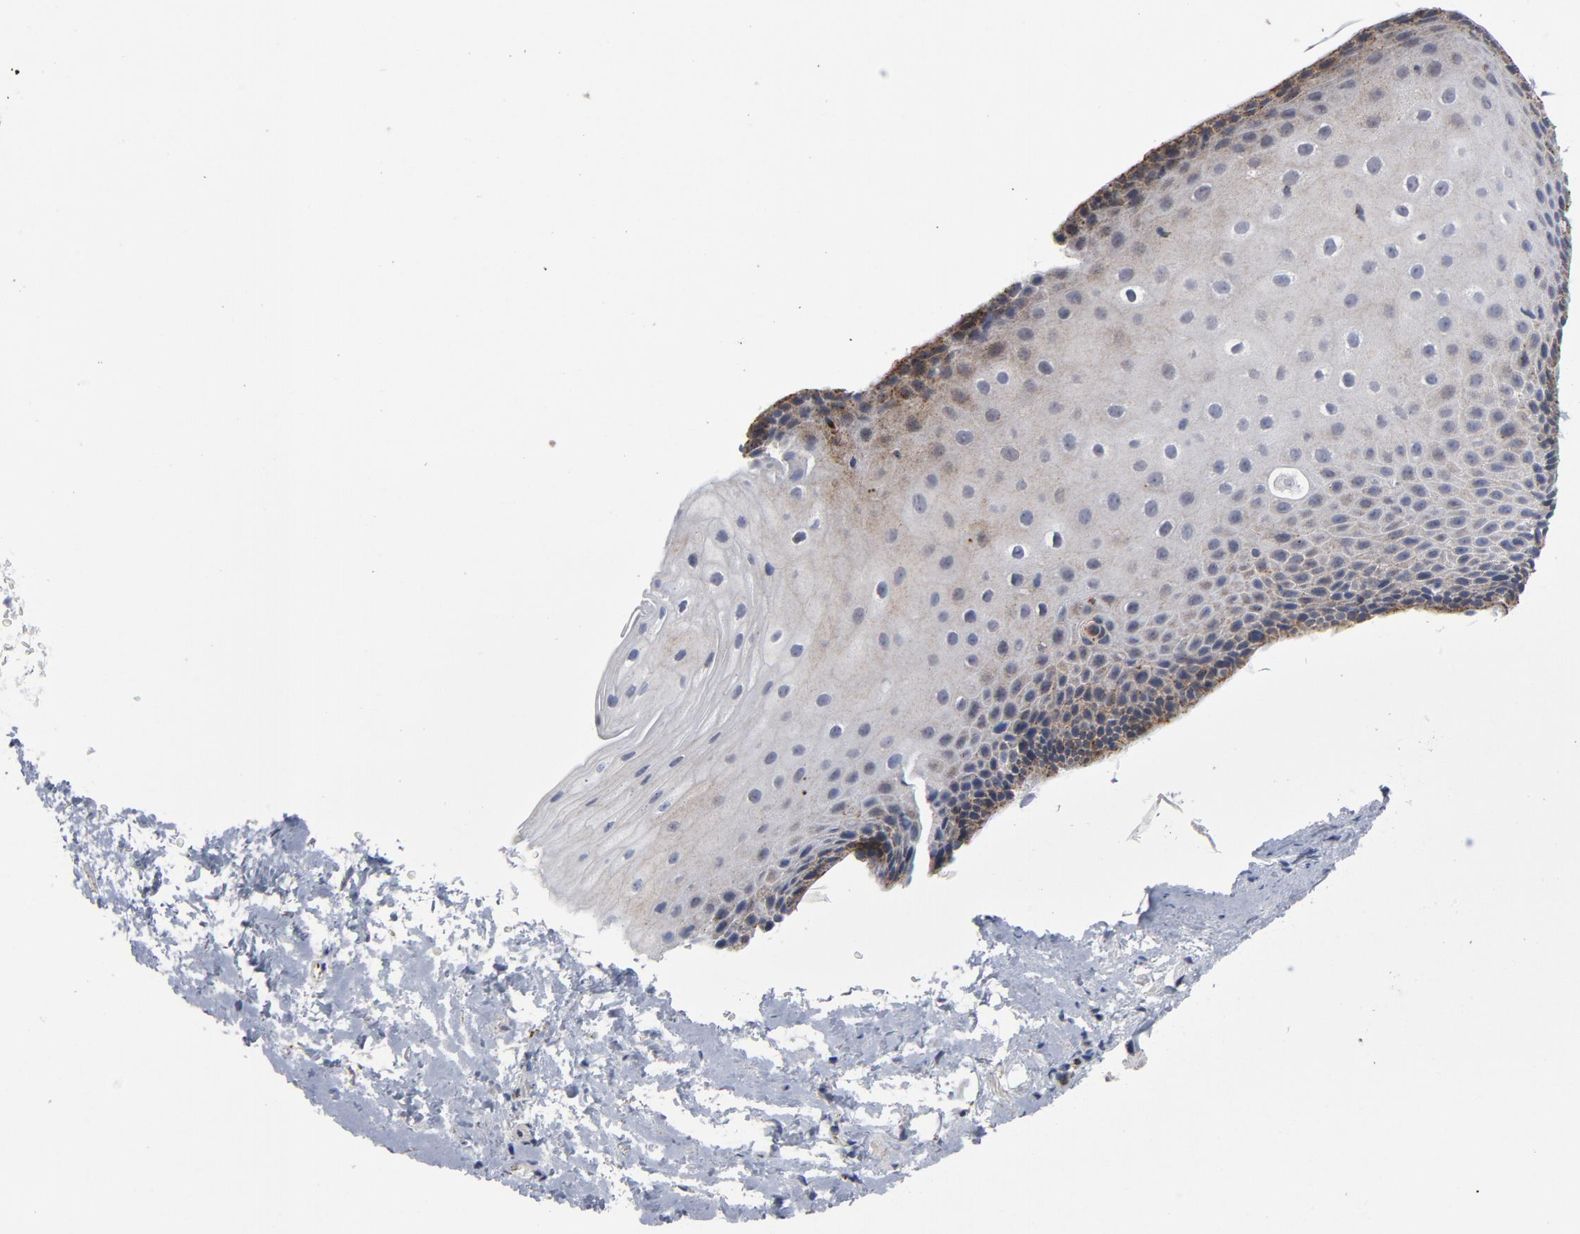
{"staining": {"intensity": "moderate", "quantity": "<25%", "location": "cytoplasmic/membranous"}, "tissue": "esophagus", "cell_type": "Squamous epithelial cells", "image_type": "normal", "snomed": [{"axis": "morphology", "description": "Normal tissue, NOS"}, {"axis": "topography", "description": "Esophagus"}], "caption": "The histopathology image reveals immunohistochemical staining of unremarkable esophagus. There is moderate cytoplasmic/membranous positivity is appreciated in approximately <25% of squamous epithelial cells.", "gene": "AKT2", "patient": {"sex": "female", "age": 70}}